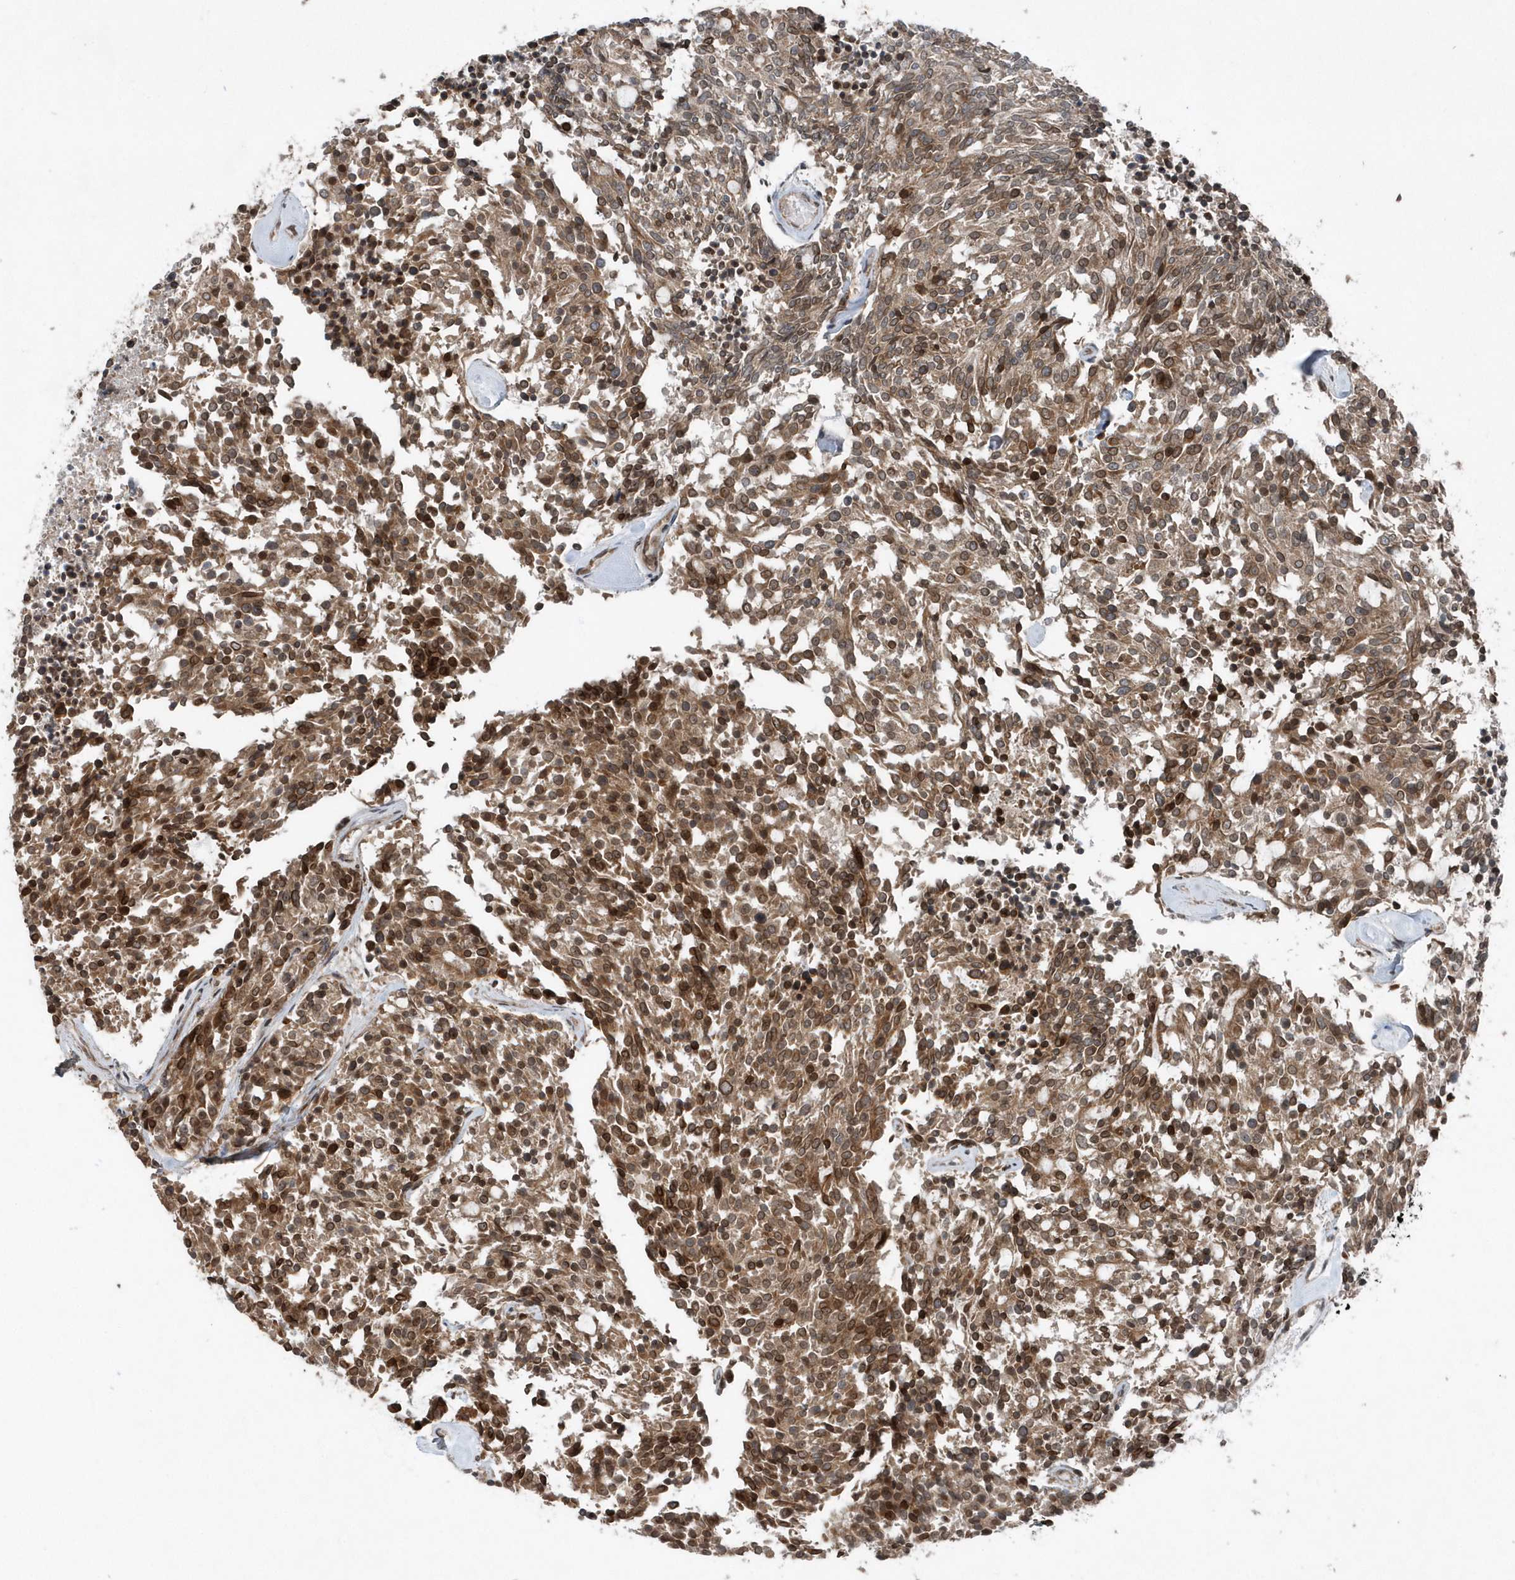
{"staining": {"intensity": "moderate", "quantity": ">75%", "location": "cytoplasmic/membranous,nuclear"}, "tissue": "carcinoid", "cell_type": "Tumor cells", "image_type": "cancer", "snomed": [{"axis": "morphology", "description": "Carcinoid, malignant, NOS"}, {"axis": "topography", "description": "Pancreas"}], "caption": "A high-resolution micrograph shows immunohistochemistry (IHC) staining of malignant carcinoid, which reveals moderate cytoplasmic/membranous and nuclear expression in approximately >75% of tumor cells. (DAB (3,3'-diaminobenzidine) IHC, brown staining for protein, blue staining for nuclei).", "gene": "MCC", "patient": {"sex": "female", "age": 54}}